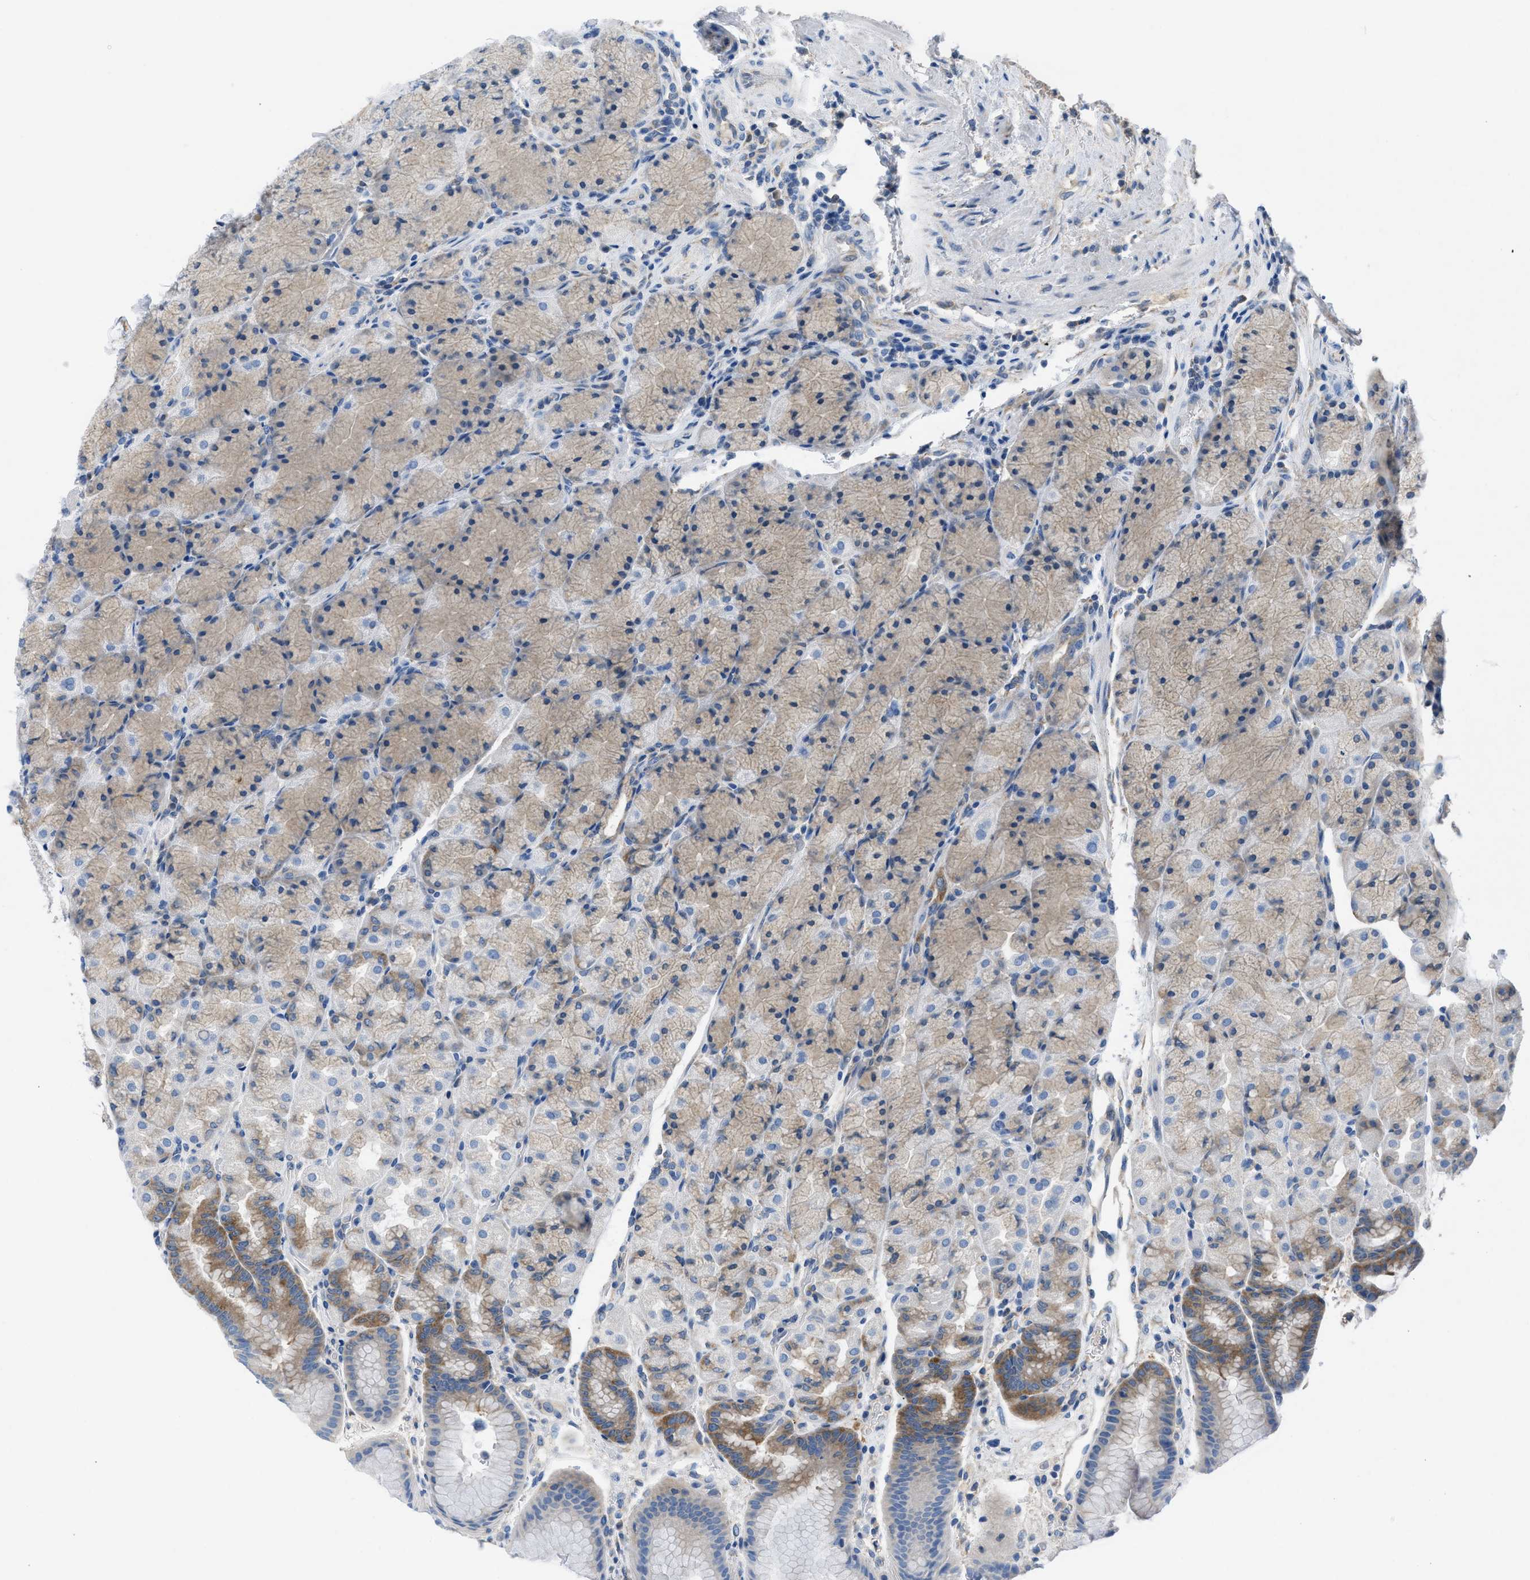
{"staining": {"intensity": "moderate", "quantity": "<25%", "location": "cytoplasmic/membranous"}, "tissue": "stomach", "cell_type": "Glandular cells", "image_type": "normal", "snomed": [{"axis": "morphology", "description": "Normal tissue, NOS"}, {"axis": "morphology", "description": "Carcinoid, malignant, NOS"}, {"axis": "topography", "description": "Stomach, upper"}], "caption": "Immunohistochemistry histopathology image of normal stomach: stomach stained using immunohistochemistry (IHC) displays low levels of moderate protein expression localized specifically in the cytoplasmic/membranous of glandular cells, appearing as a cytoplasmic/membranous brown color.", "gene": "BNC2", "patient": {"sex": "male", "age": 39}}